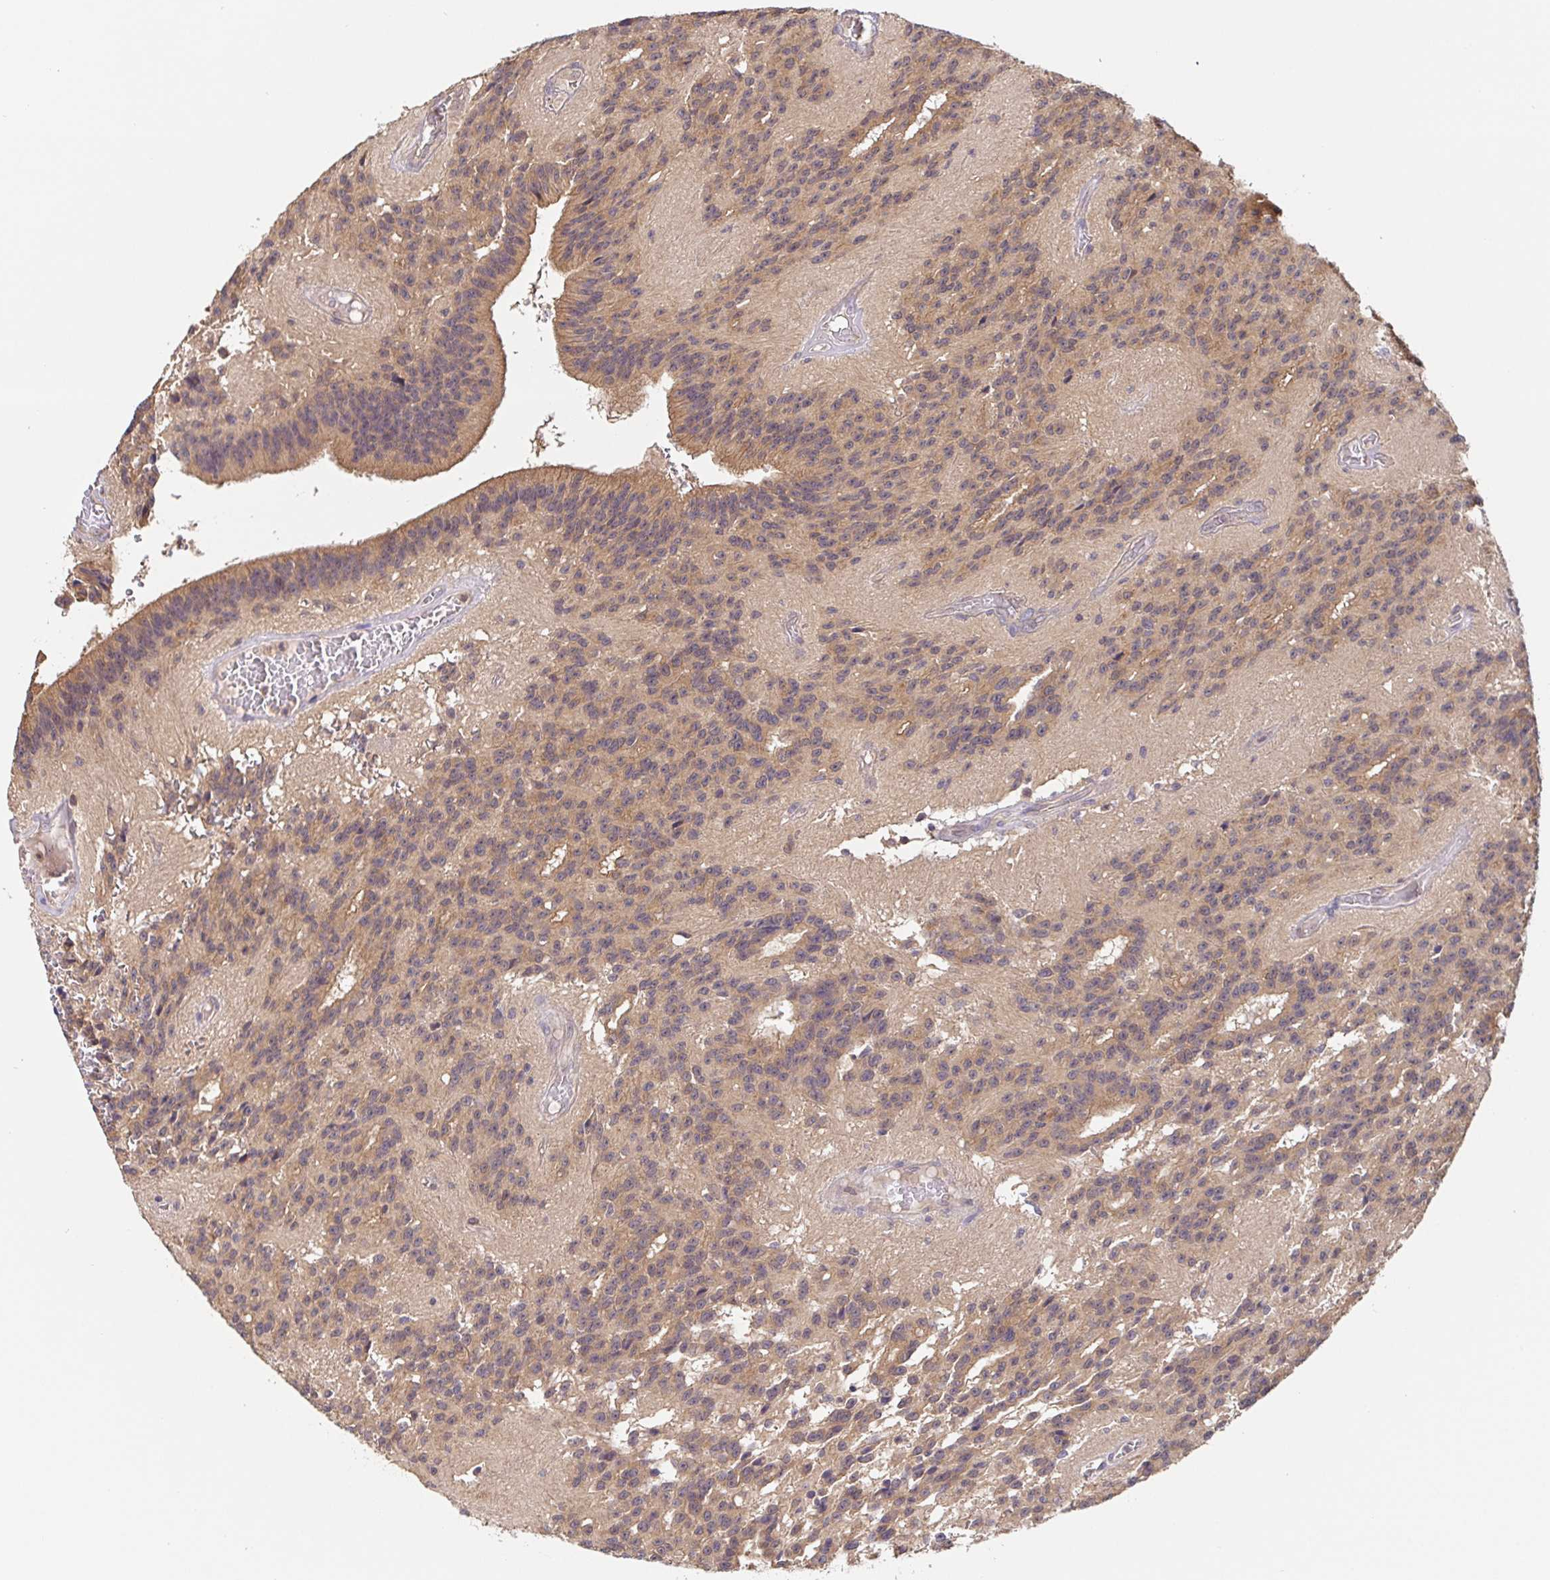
{"staining": {"intensity": "weak", "quantity": "25%-75%", "location": "cytoplasmic/membranous"}, "tissue": "glioma", "cell_type": "Tumor cells", "image_type": "cancer", "snomed": [{"axis": "morphology", "description": "Glioma, malignant, Low grade"}, {"axis": "topography", "description": "Brain"}], "caption": "Immunohistochemical staining of human glioma displays low levels of weak cytoplasmic/membranous staining in about 25%-75% of tumor cells.", "gene": "HAGH", "patient": {"sex": "male", "age": 31}}